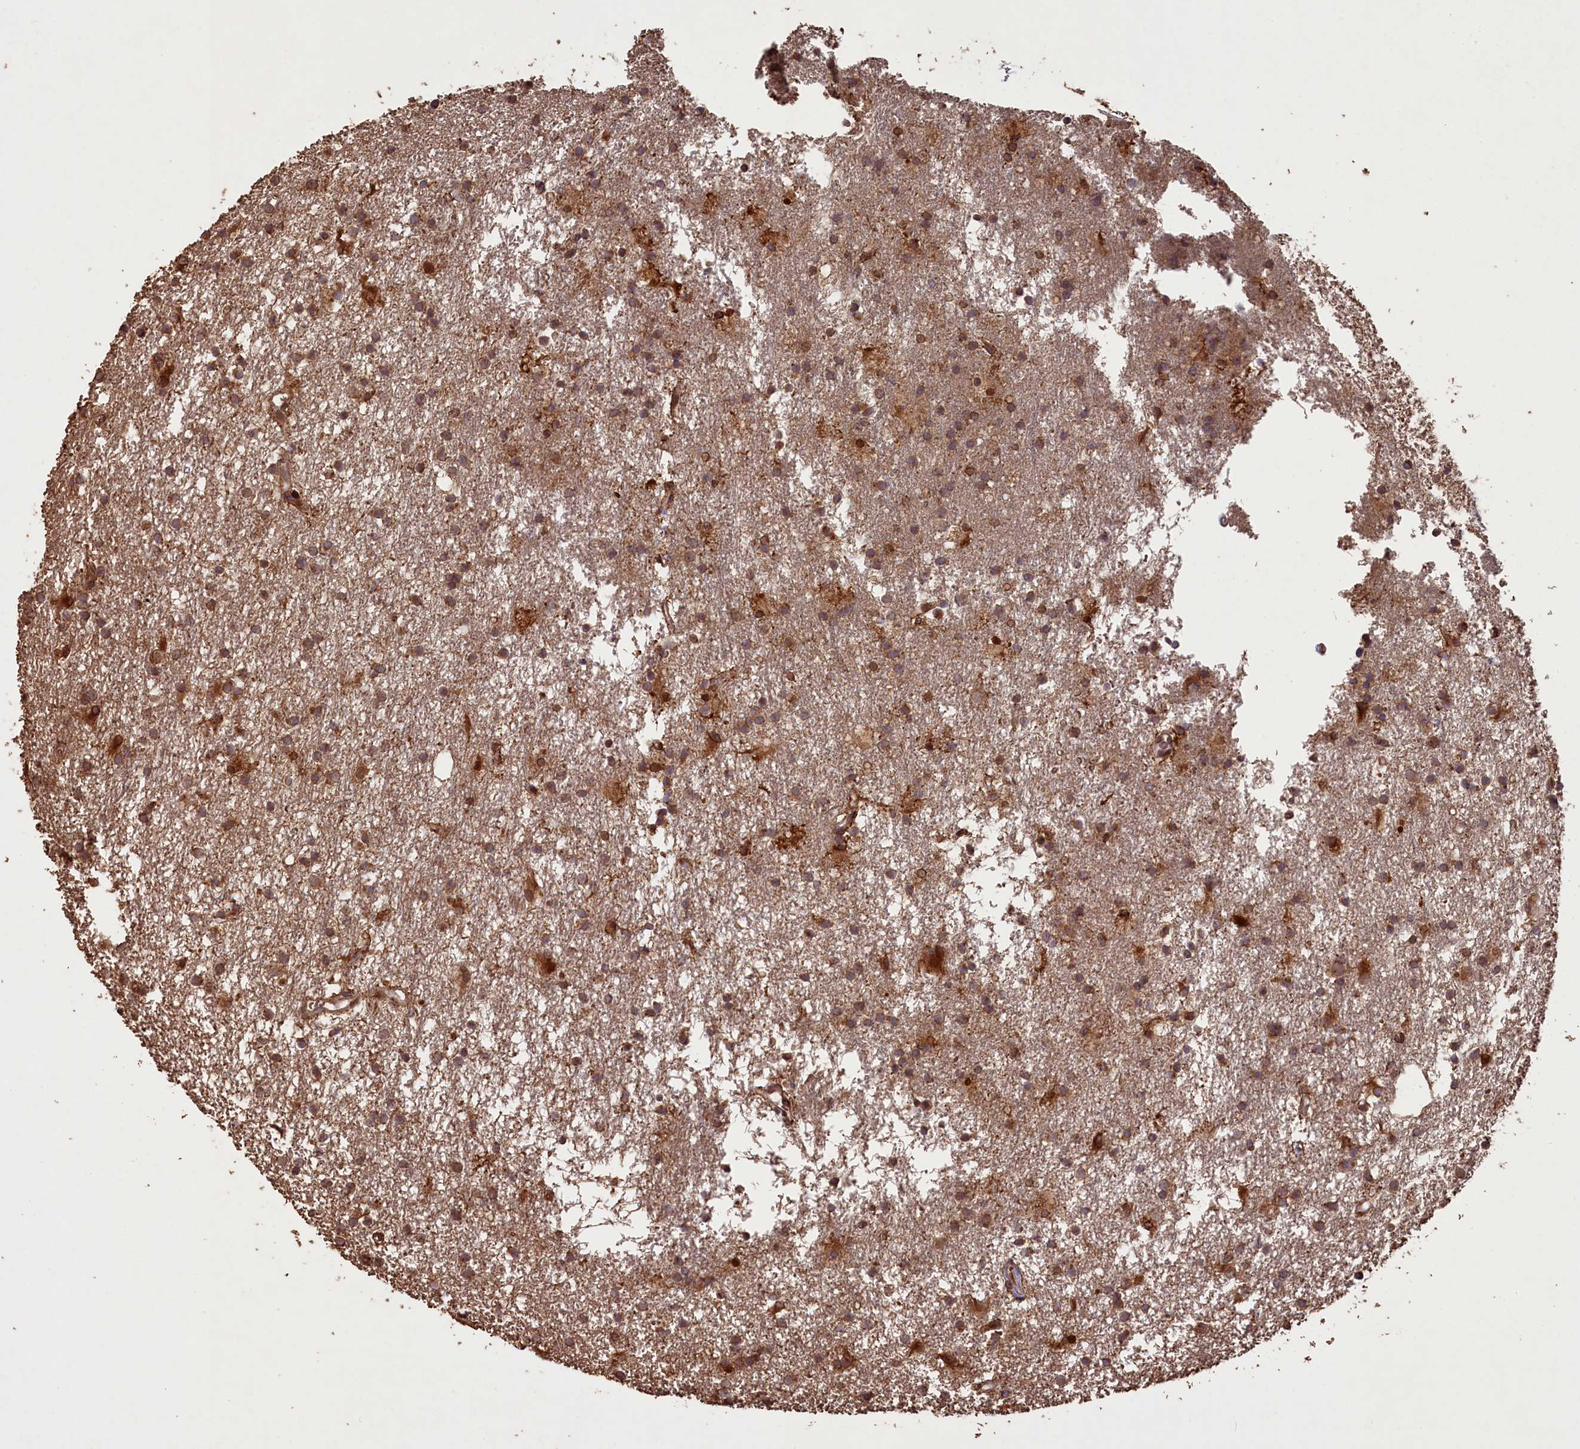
{"staining": {"intensity": "moderate", "quantity": ">75%", "location": "cytoplasmic/membranous"}, "tissue": "glioma", "cell_type": "Tumor cells", "image_type": "cancer", "snomed": [{"axis": "morphology", "description": "Glioma, malignant, High grade"}, {"axis": "topography", "description": "Brain"}], "caption": "The micrograph demonstrates a brown stain indicating the presence of a protein in the cytoplasmic/membranous of tumor cells in glioma.", "gene": "SLC38A7", "patient": {"sex": "male", "age": 77}}